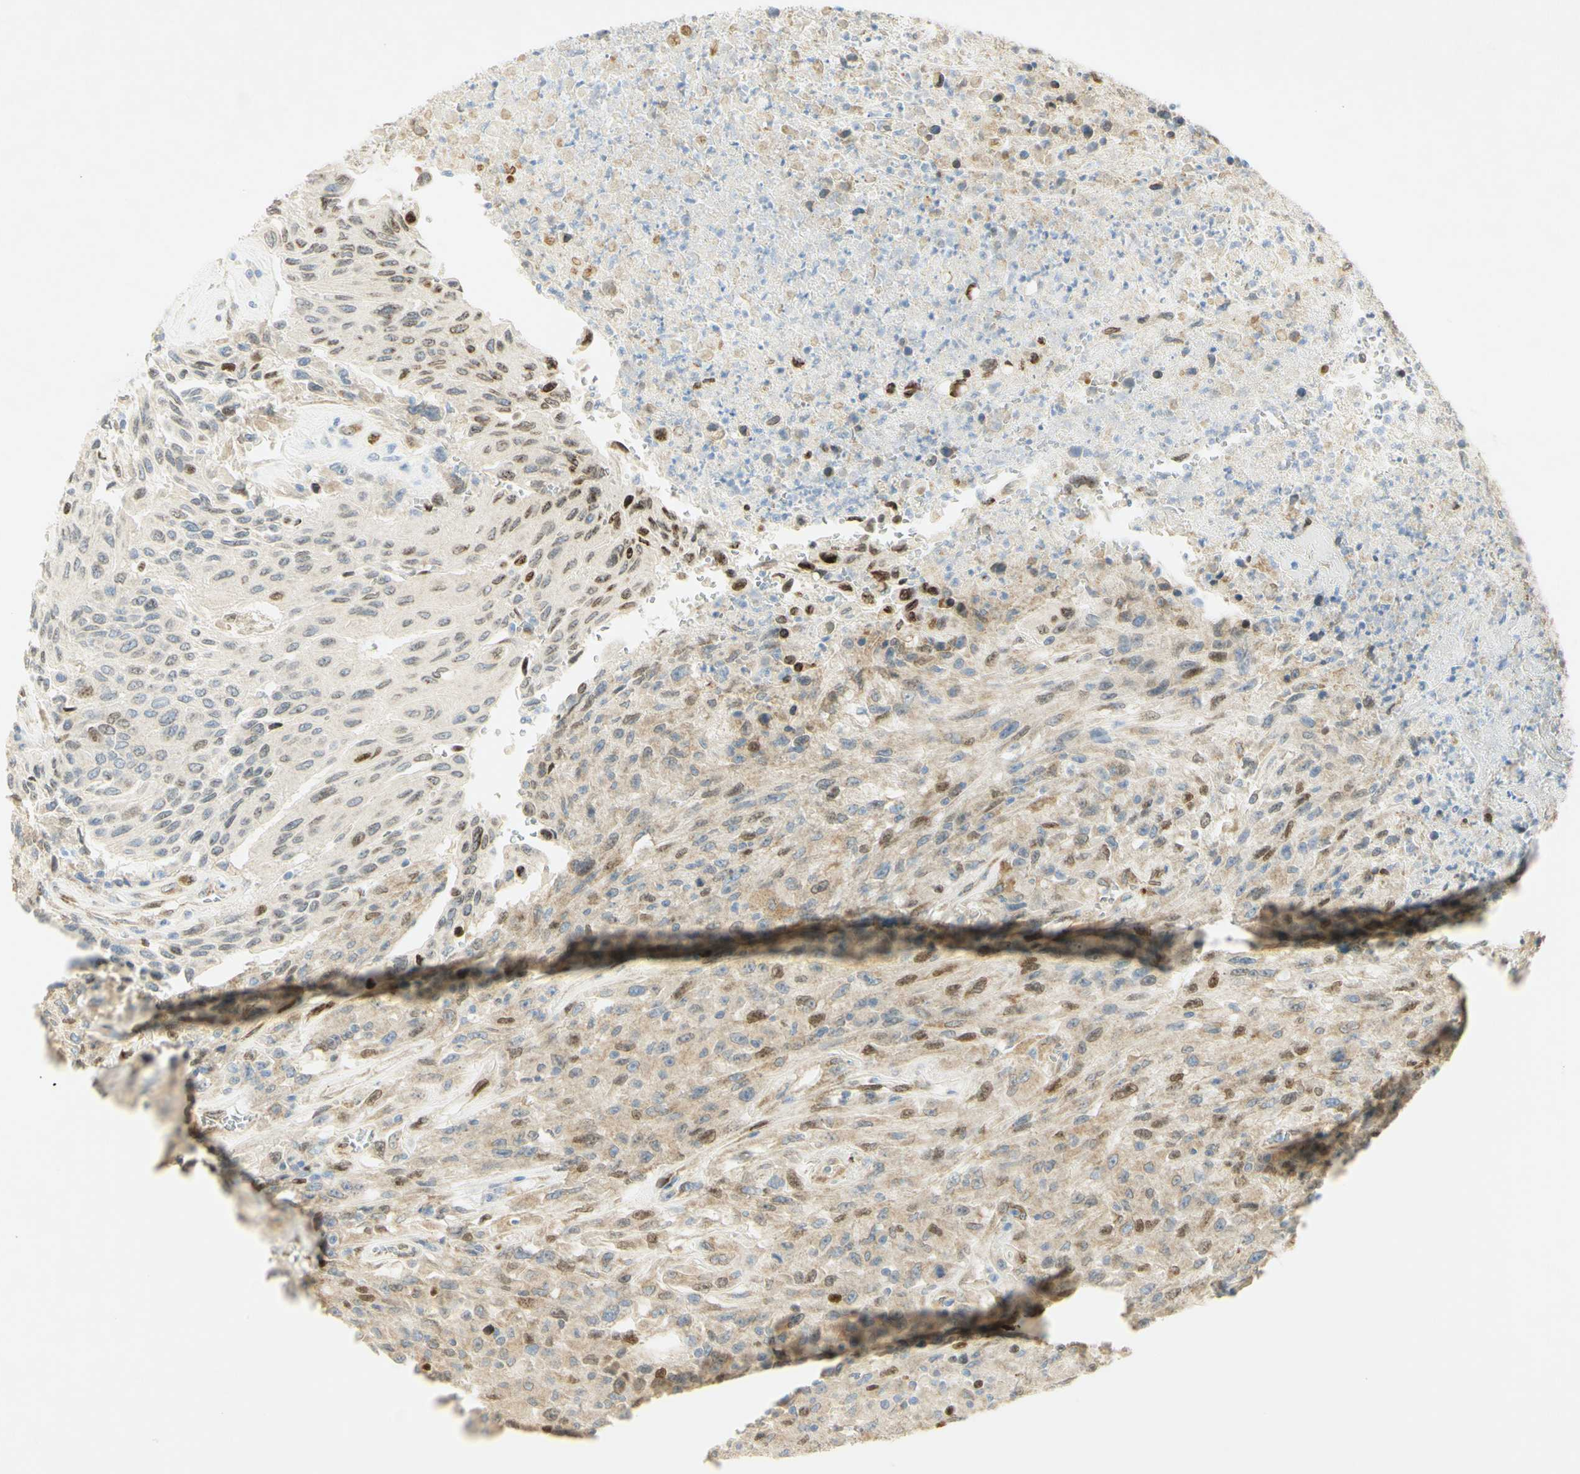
{"staining": {"intensity": "moderate", "quantity": "25%-75%", "location": "nuclear"}, "tissue": "urothelial cancer", "cell_type": "Tumor cells", "image_type": "cancer", "snomed": [{"axis": "morphology", "description": "Urothelial carcinoma, High grade"}, {"axis": "topography", "description": "Urinary bladder"}], "caption": "Urothelial carcinoma (high-grade) stained with a protein marker demonstrates moderate staining in tumor cells.", "gene": "E2F1", "patient": {"sex": "male", "age": 66}}